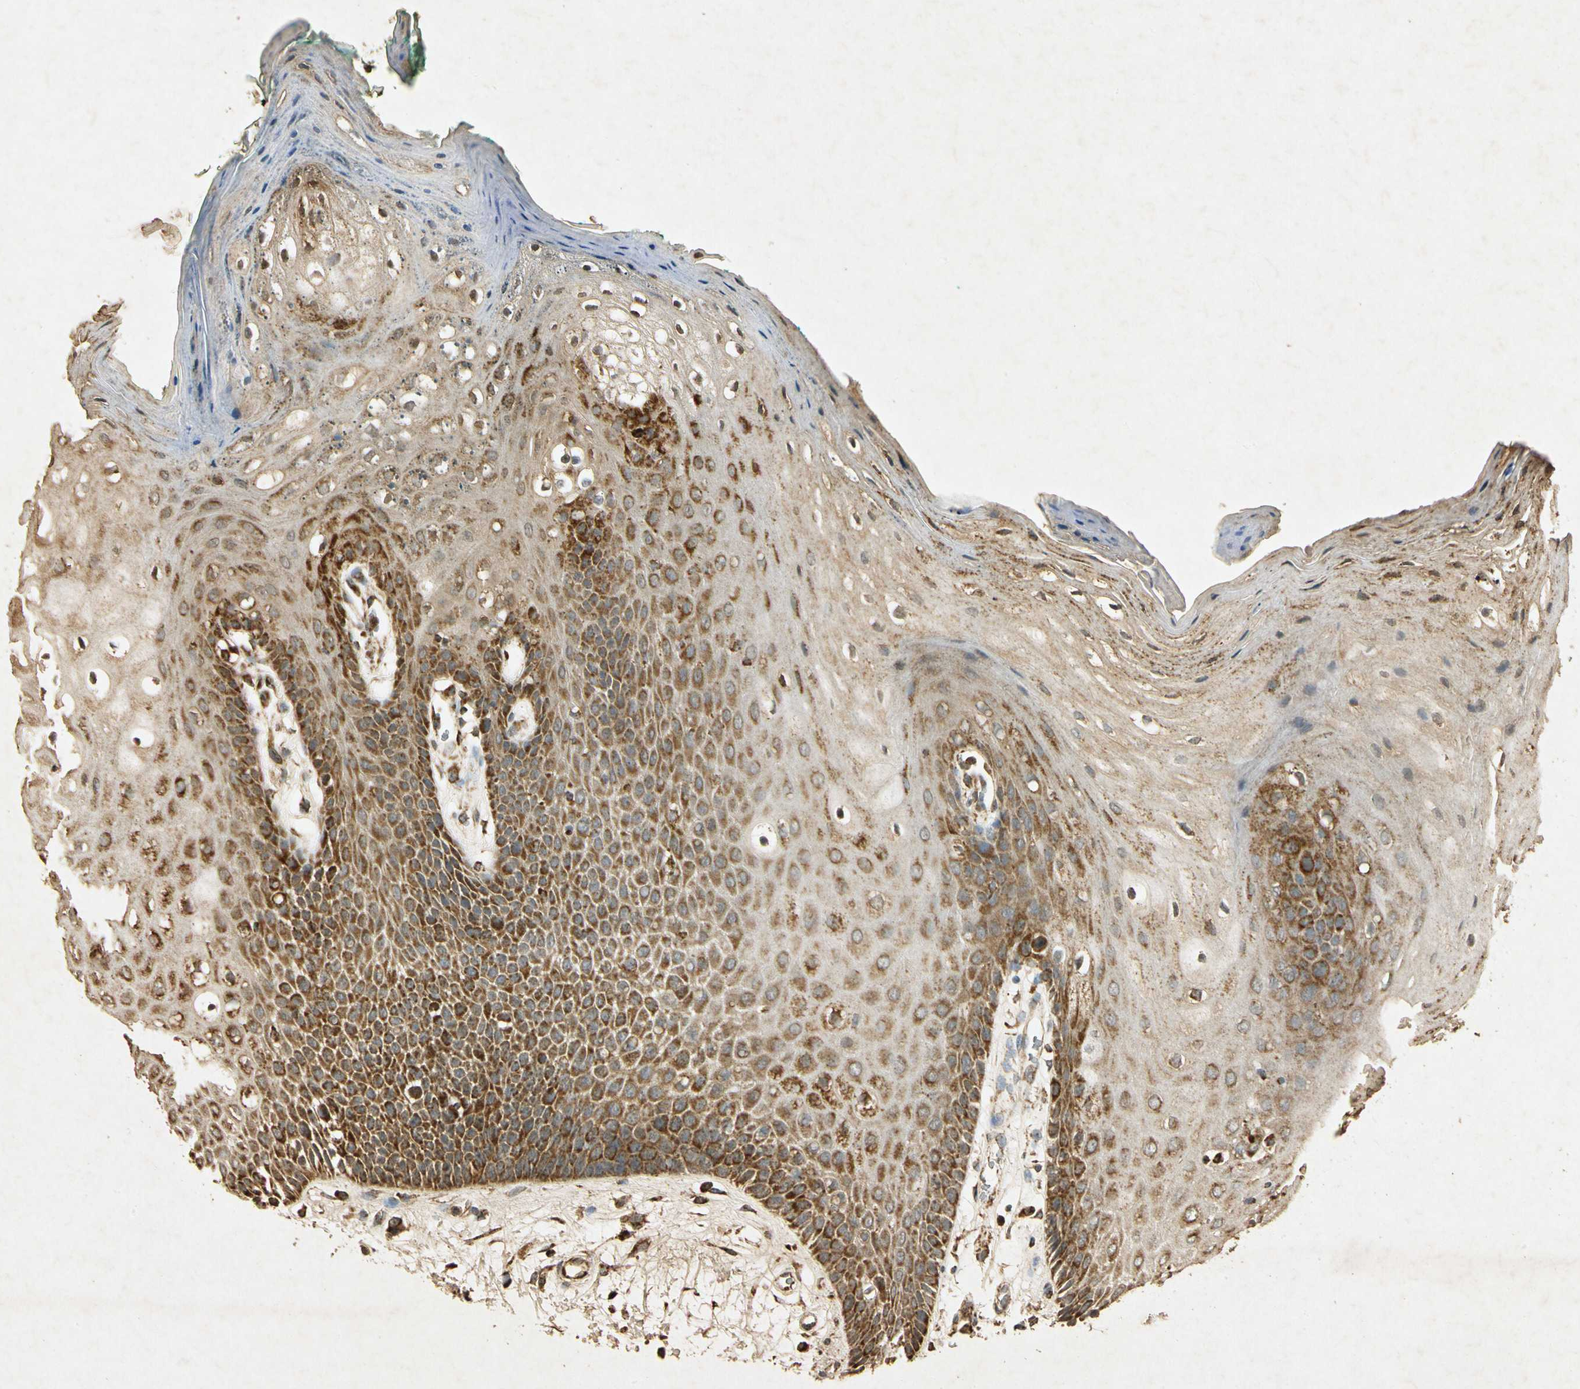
{"staining": {"intensity": "strong", "quantity": "25%-75%", "location": "cytoplasmic/membranous"}, "tissue": "oral mucosa", "cell_type": "Squamous epithelial cells", "image_type": "normal", "snomed": [{"axis": "morphology", "description": "Normal tissue, NOS"}, {"axis": "morphology", "description": "Squamous cell carcinoma, NOS"}, {"axis": "topography", "description": "Skeletal muscle"}, {"axis": "topography", "description": "Oral tissue"}, {"axis": "topography", "description": "Head-Neck"}], "caption": "This photomicrograph reveals immunohistochemistry (IHC) staining of normal human oral mucosa, with high strong cytoplasmic/membranous positivity in approximately 25%-75% of squamous epithelial cells.", "gene": "PRDX3", "patient": {"sex": "female", "age": 84}}